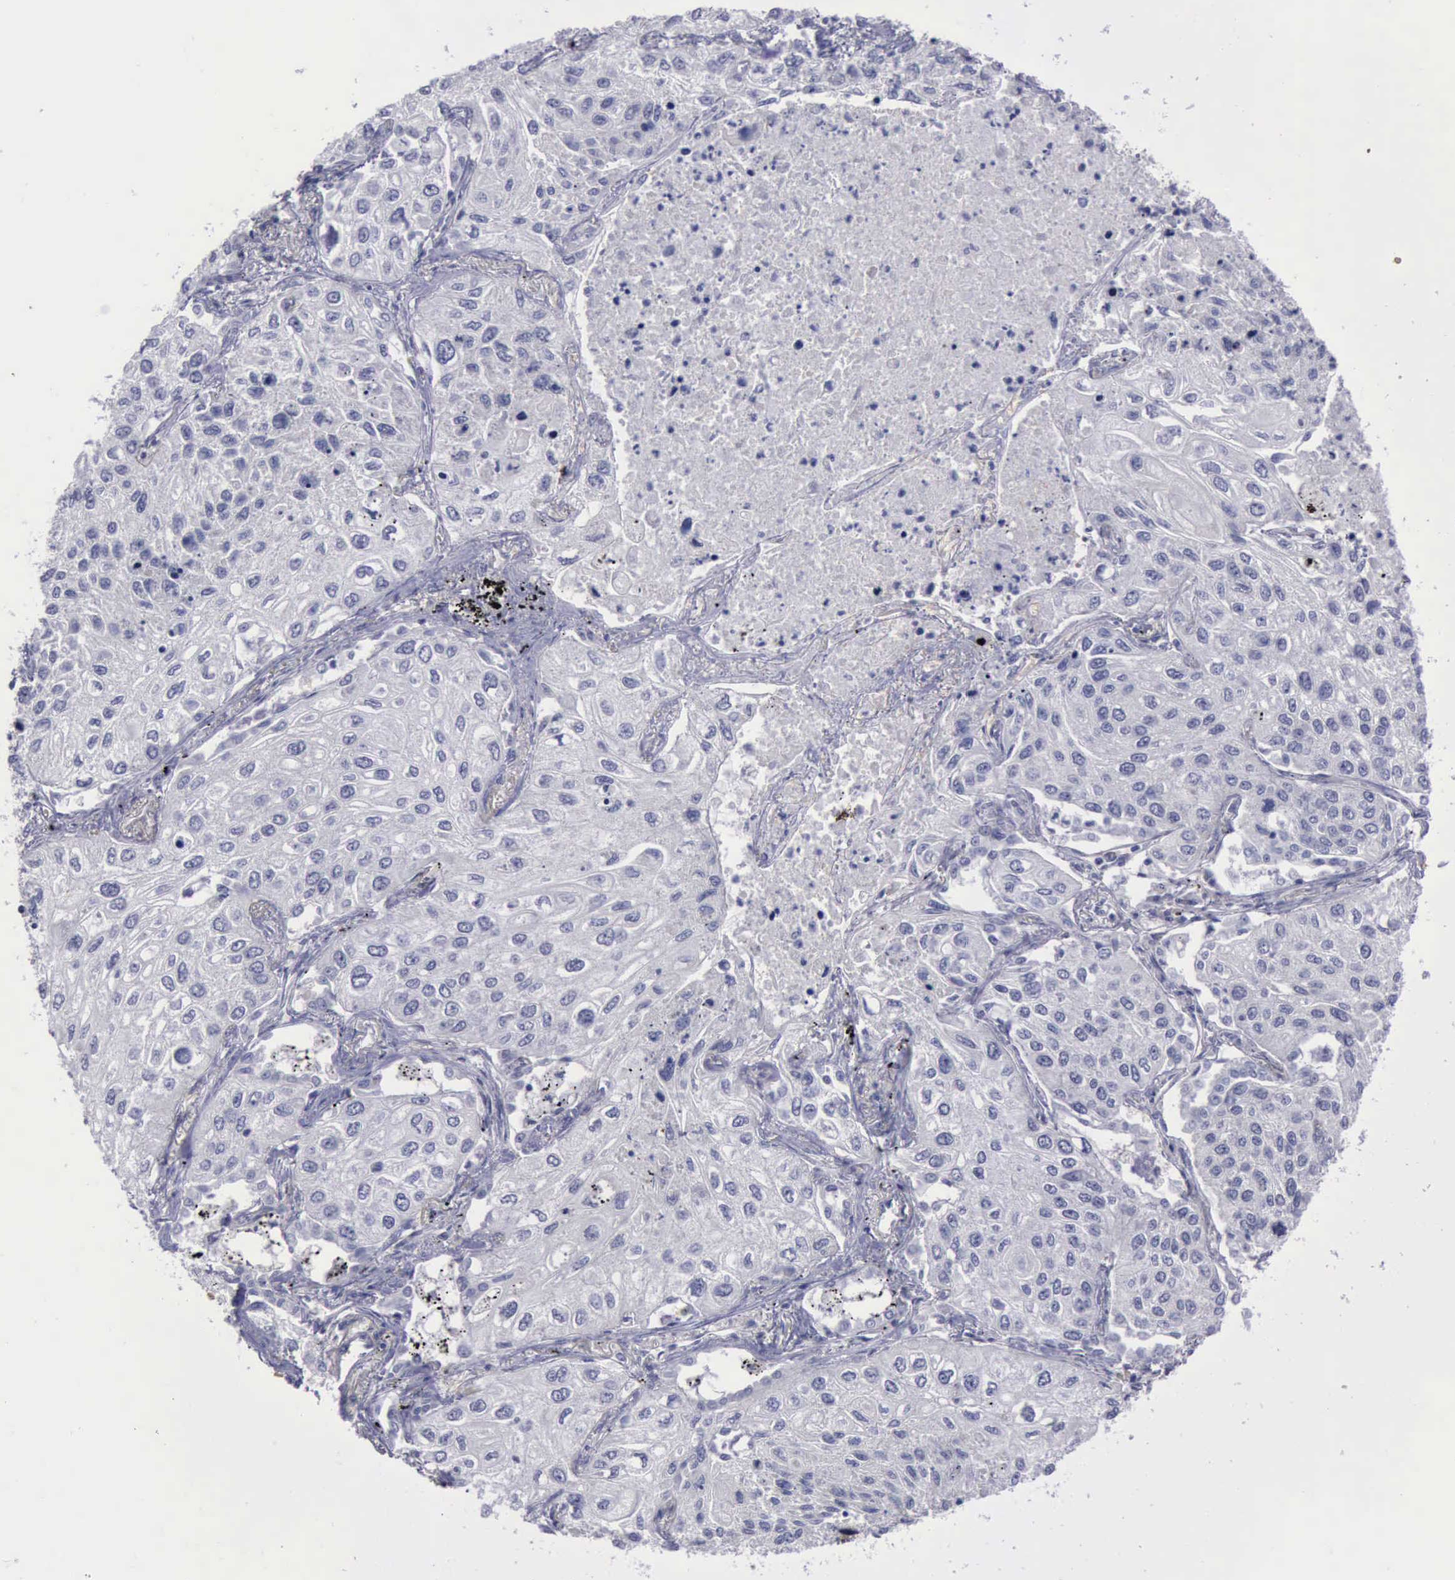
{"staining": {"intensity": "negative", "quantity": "none", "location": "none"}, "tissue": "lung cancer", "cell_type": "Tumor cells", "image_type": "cancer", "snomed": [{"axis": "morphology", "description": "Squamous cell carcinoma, NOS"}, {"axis": "topography", "description": "Lung"}], "caption": "This is a histopathology image of immunohistochemistry (IHC) staining of lung cancer, which shows no staining in tumor cells.", "gene": "CEP128", "patient": {"sex": "male", "age": 75}}